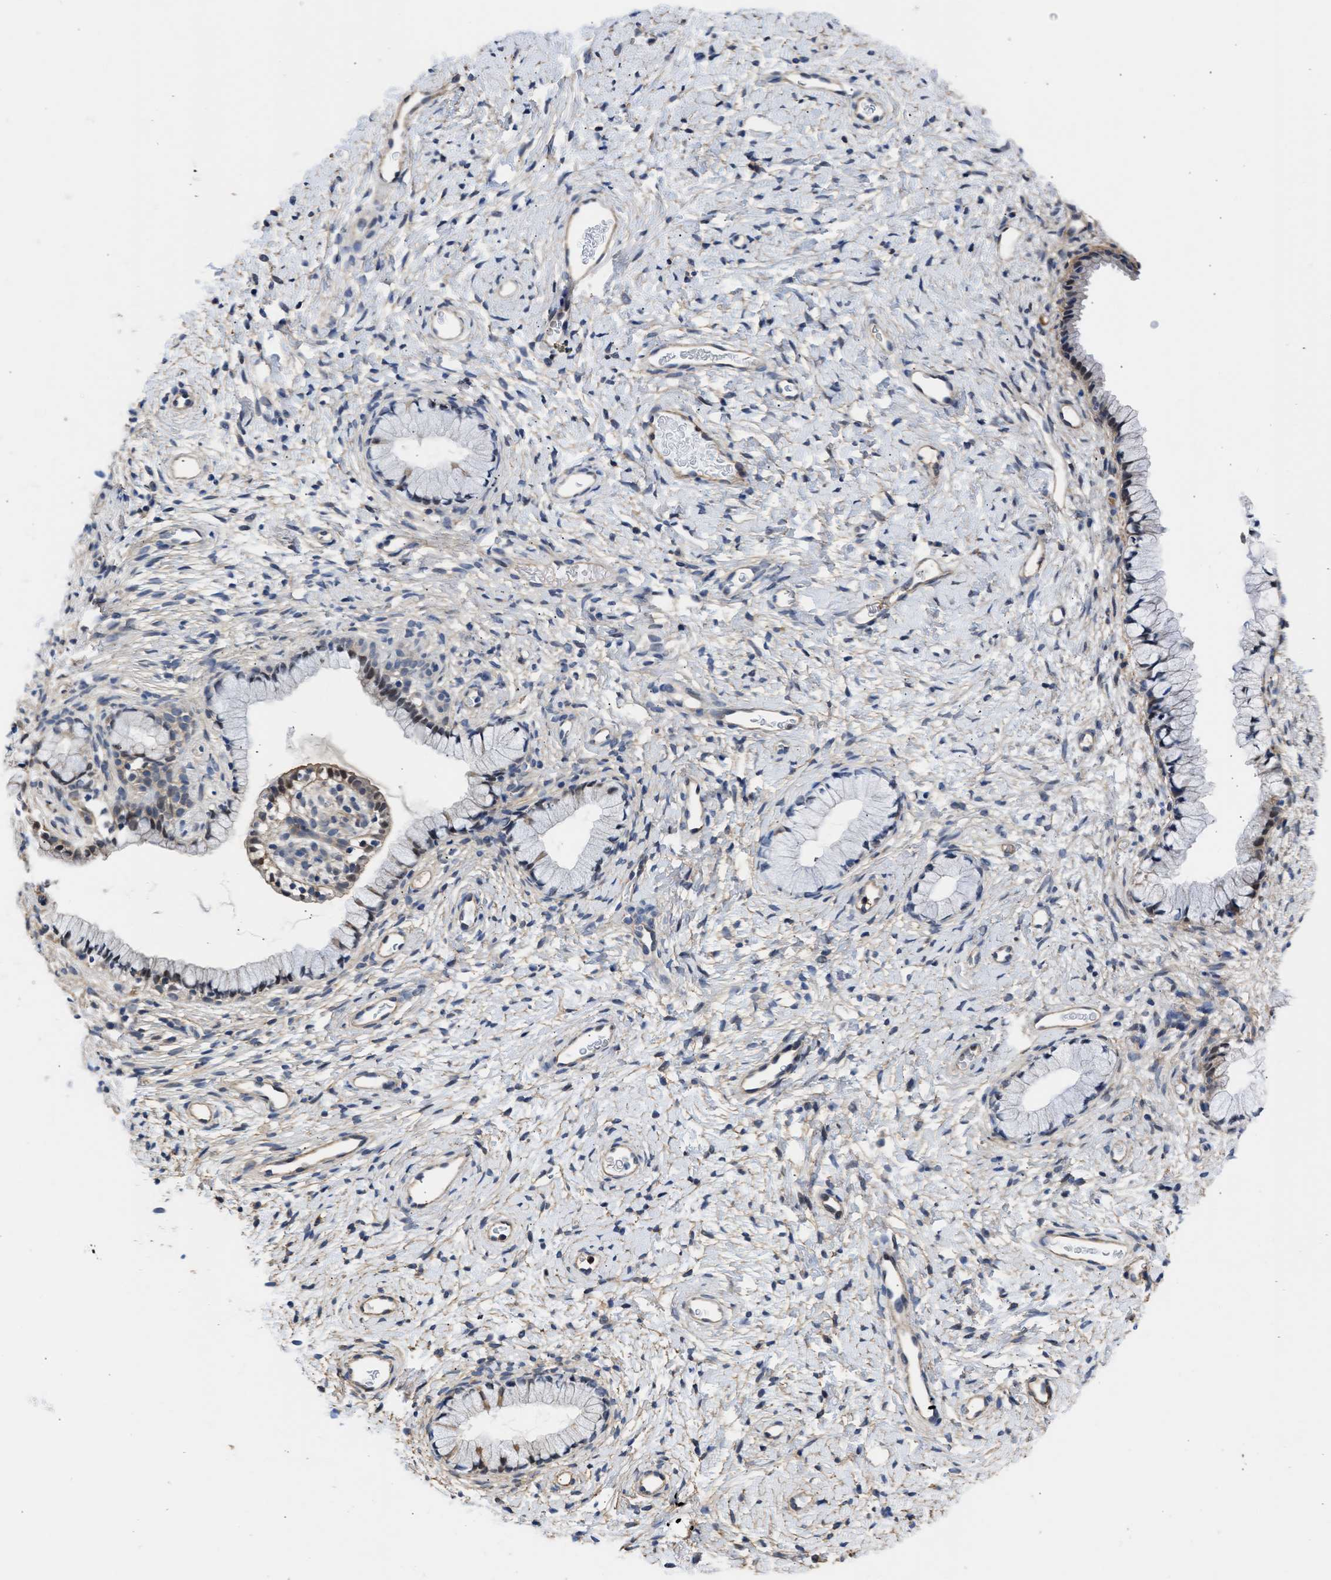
{"staining": {"intensity": "moderate", "quantity": "<25%", "location": "cytoplasmic/membranous,nuclear"}, "tissue": "cervix", "cell_type": "Glandular cells", "image_type": "normal", "snomed": [{"axis": "morphology", "description": "Normal tissue, NOS"}, {"axis": "topography", "description": "Cervix"}], "caption": "Brown immunohistochemical staining in benign cervix displays moderate cytoplasmic/membranous,nuclear expression in about <25% of glandular cells. The protein of interest is shown in brown color, while the nuclei are stained blue.", "gene": "MAS1L", "patient": {"sex": "female", "age": 72}}